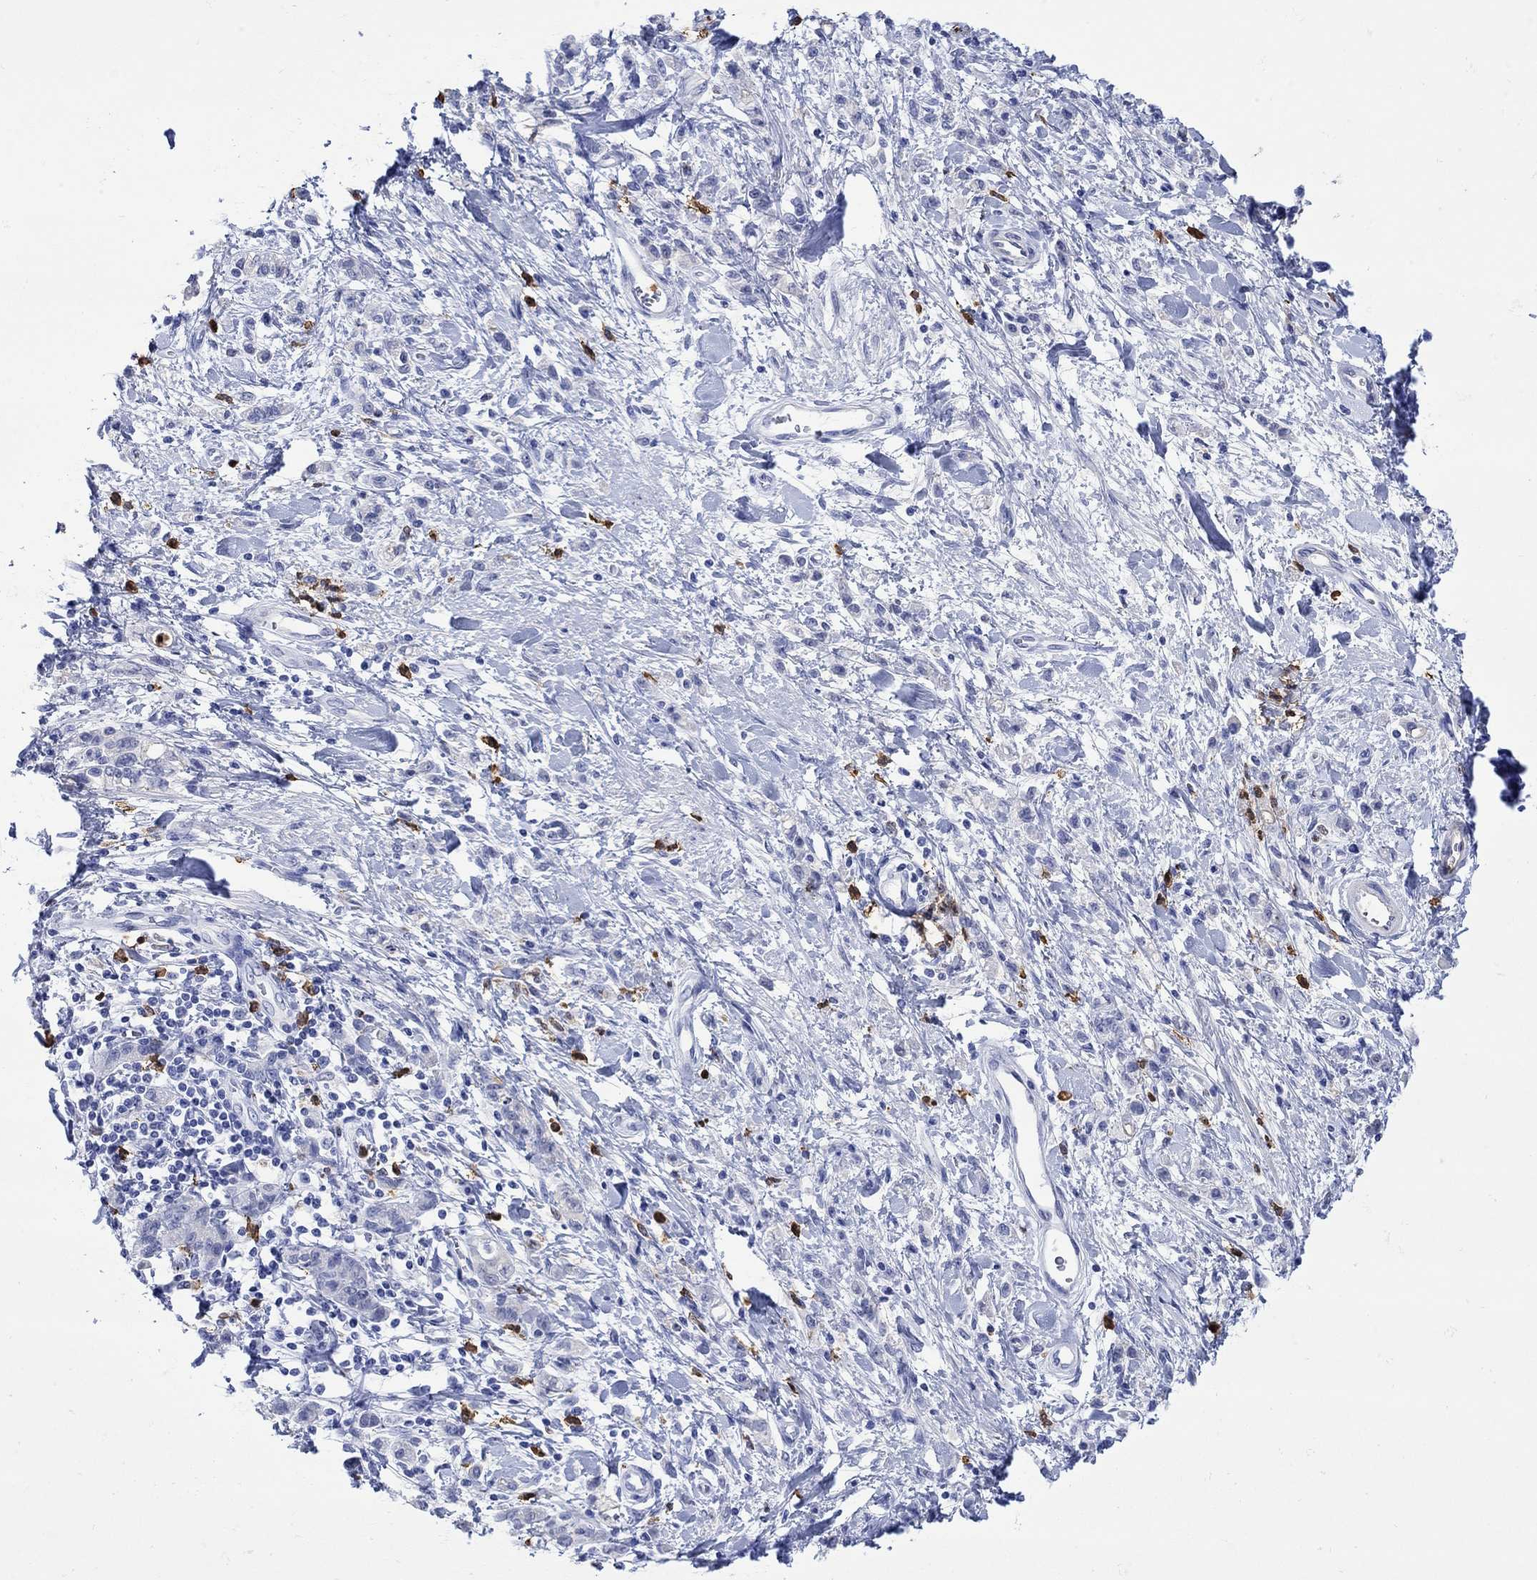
{"staining": {"intensity": "negative", "quantity": "none", "location": "none"}, "tissue": "stomach cancer", "cell_type": "Tumor cells", "image_type": "cancer", "snomed": [{"axis": "morphology", "description": "Adenocarcinoma, NOS"}, {"axis": "topography", "description": "Stomach"}], "caption": "Stomach cancer (adenocarcinoma) was stained to show a protein in brown. There is no significant staining in tumor cells.", "gene": "LINGO3", "patient": {"sex": "male", "age": 77}}